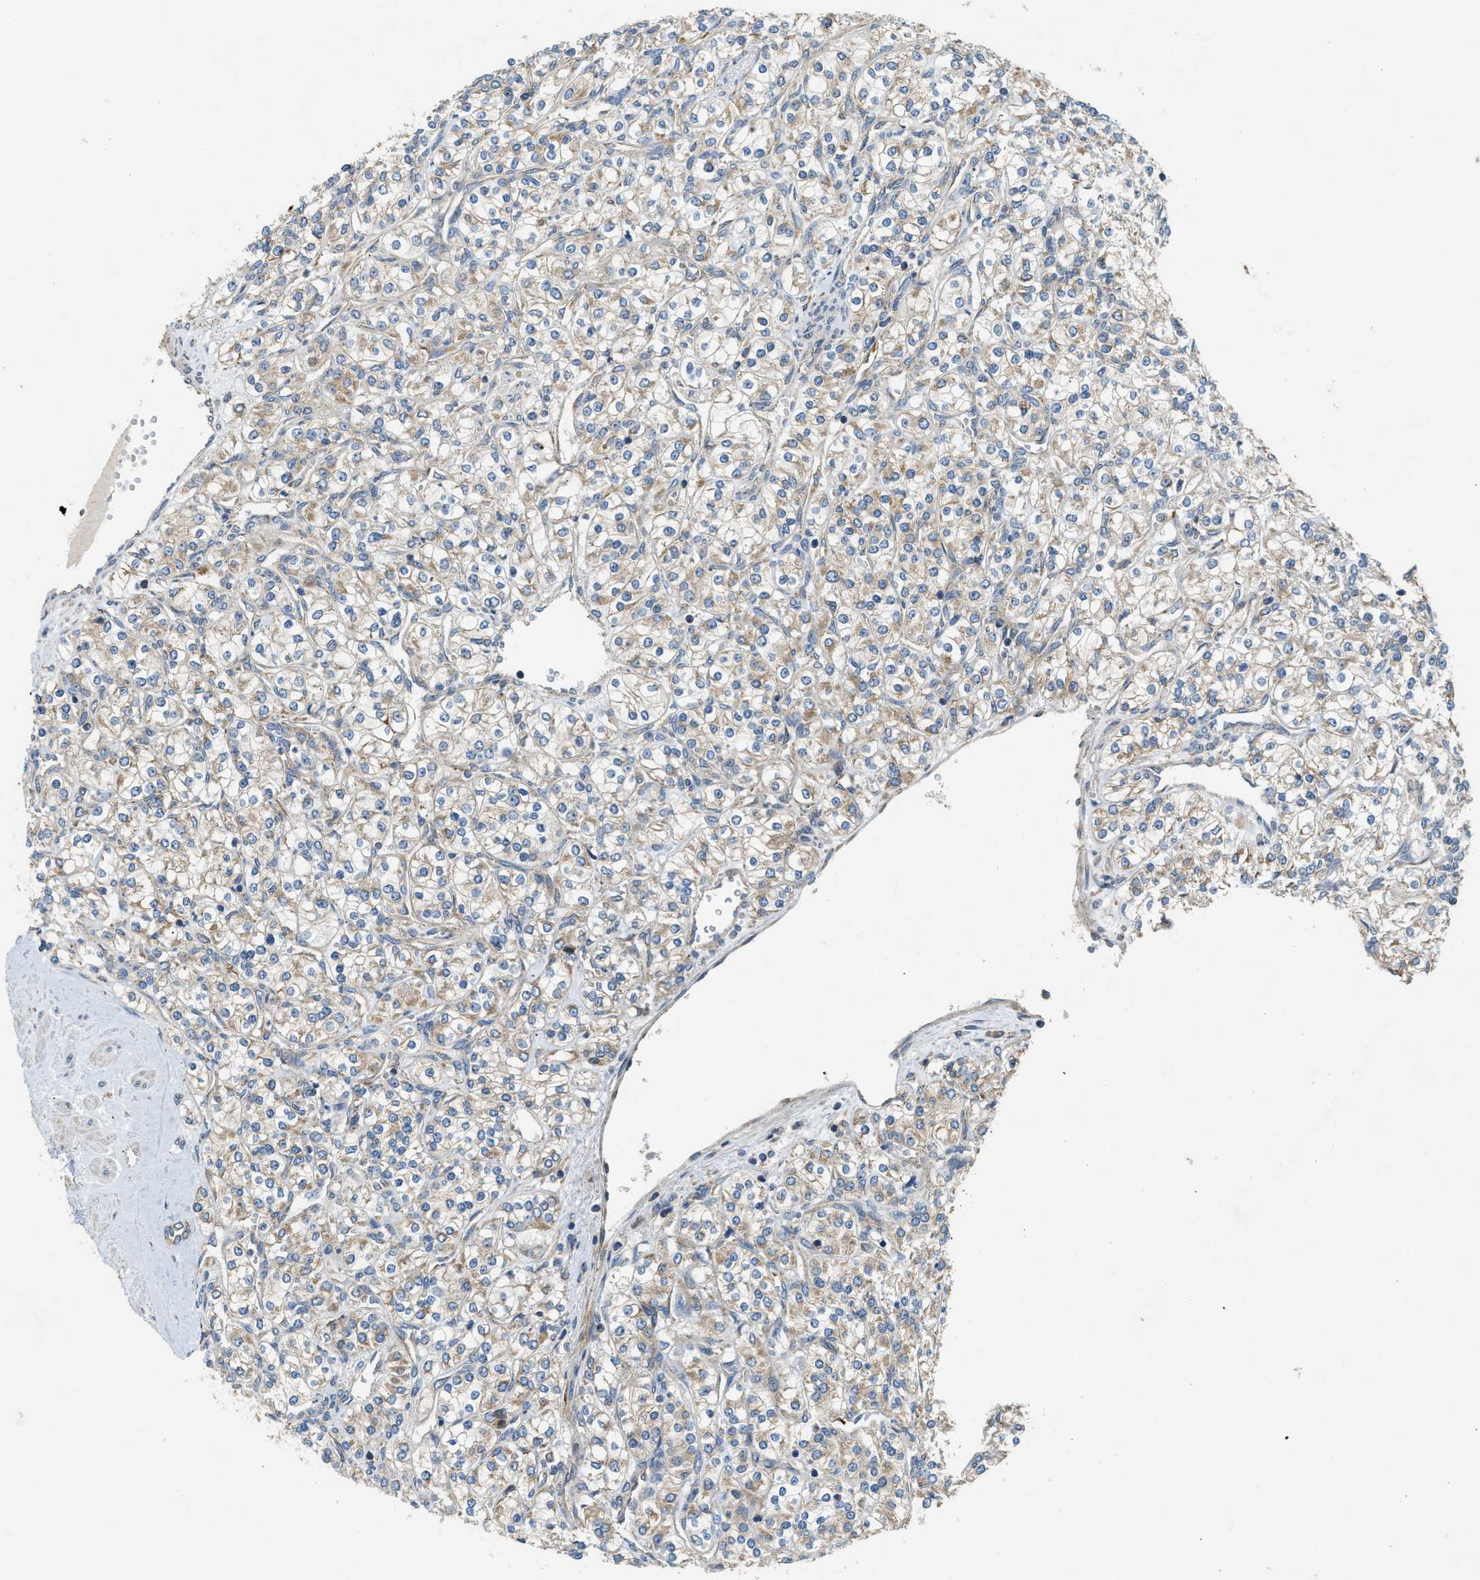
{"staining": {"intensity": "weak", "quantity": ">75%", "location": "cytoplasmic/membranous"}, "tissue": "renal cancer", "cell_type": "Tumor cells", "image_type": "cancer", "snomed": [{"axis": "morphology", "description": "Adenocarcinoma, NOS"}, {"axis": "topography", "description": "Kidney"}], "caption": "Adenocarcinoma (renal) stained for a protein shows weak cytoplasmic/membranous positivity in tumor cells.", "gene": "TMEM68", "patient": {"sex": "male", "age": 77}}